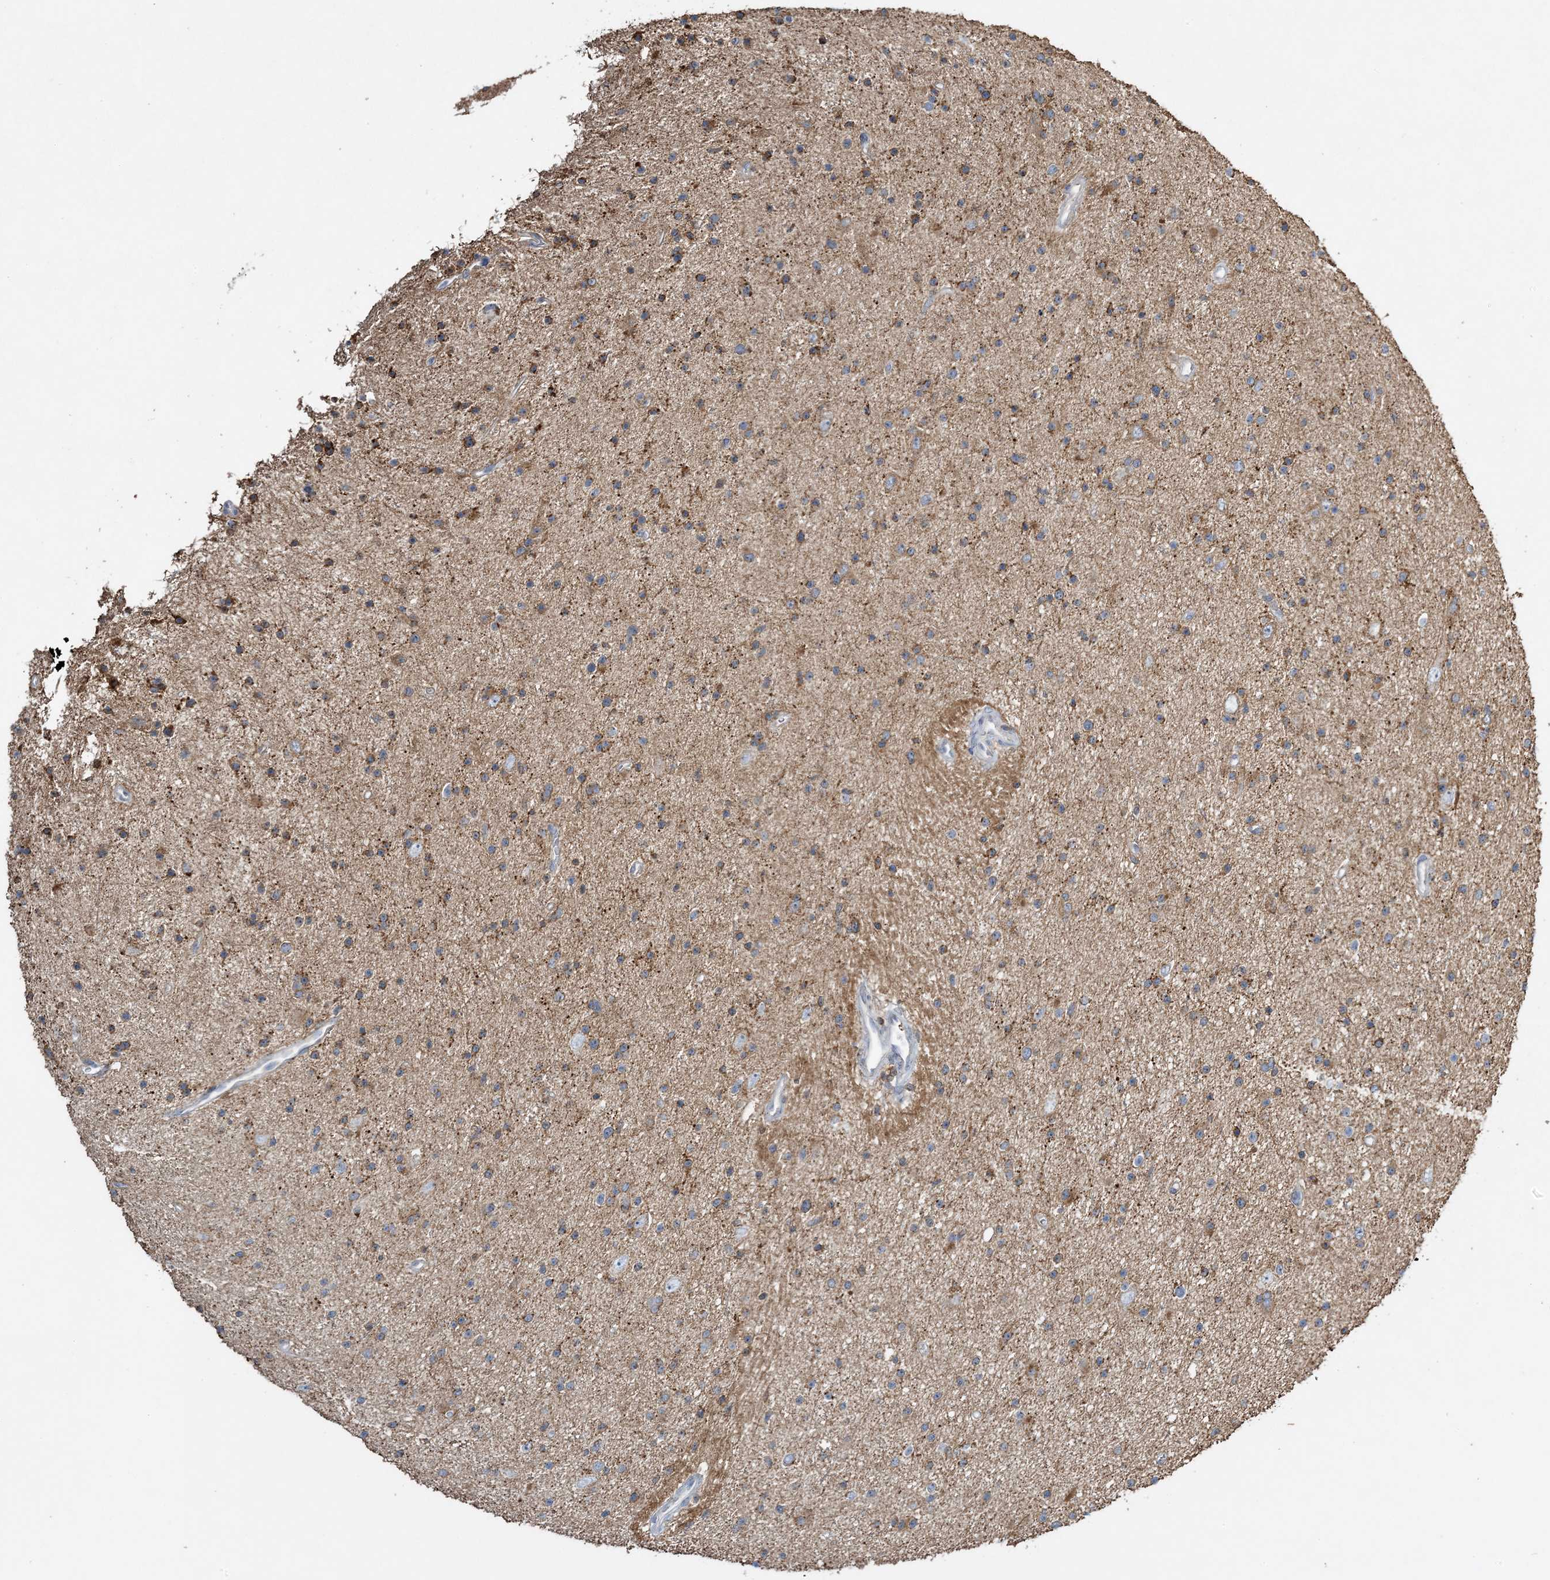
{"staining": {"intensity": "moderate", "quantity": "25%-75%", "location": "cytoplasmic/membranous"}, "tissue": "glioma", "cell_type": "Tumor cells", "image_type": "cancer", "snomed": [{"axis": "morphology", "description": "Glioma, malignant, Low grade"}, {"axis": "topography", "description": "Cerebral cortex"}], "caption": "High-magnification brightfield microscopy of glioma stained with DAB (brown) and counterstained with hematoxylin (blue). tumor cells exhibit moderate cytoplasmic/membranous expression is appreciated in about25%-75% of cells. The staining is performed using DAB brown chromogen to label protein expression. The nuclei are counter-stained blue using hematoxylin.", "gene": "TMLHE", "patient": {"sex": "female", "age": 39}}